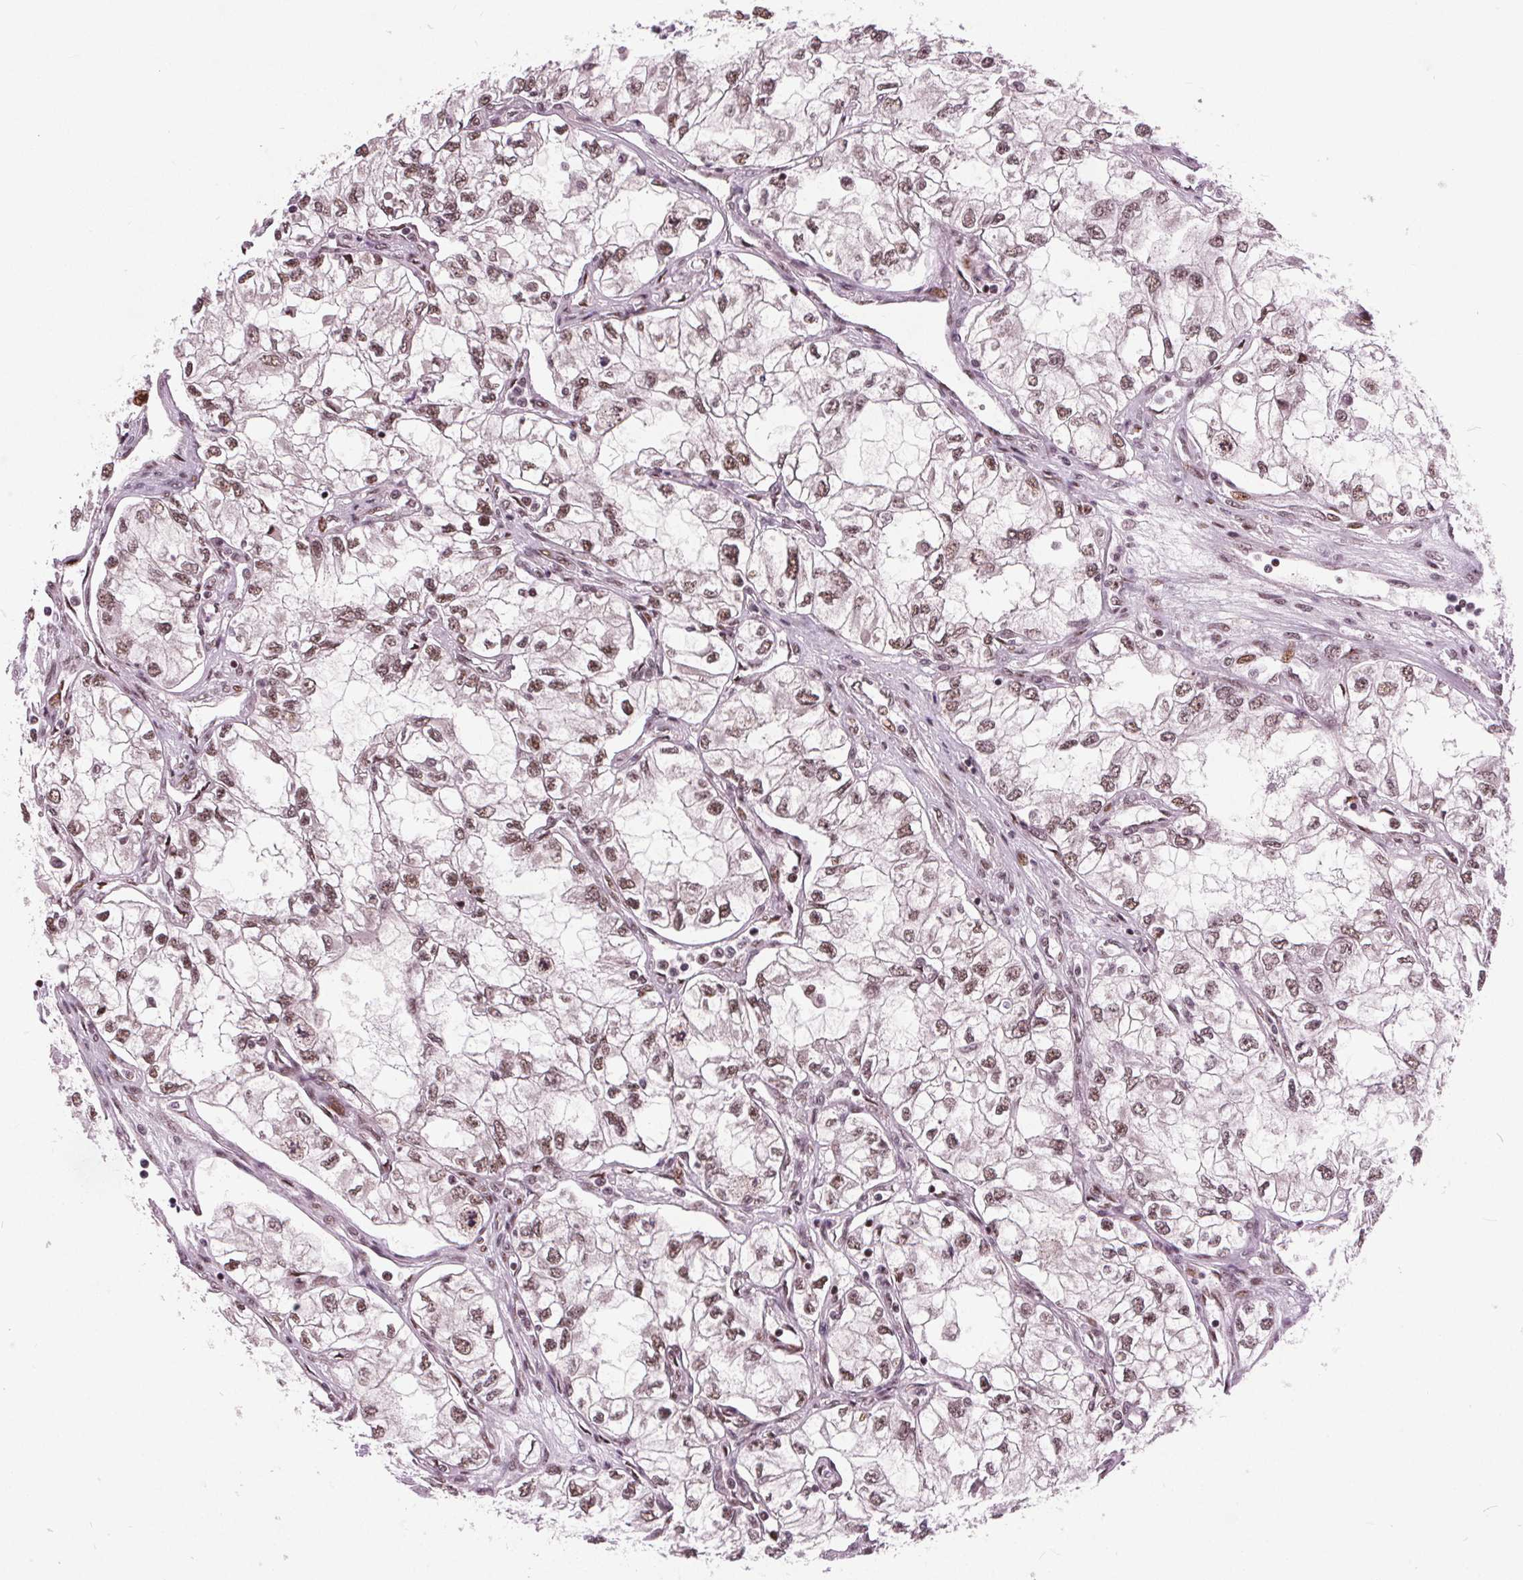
{"staining": {"intensity": "moderate", "quantity": ">75%", "location": "nuclear"}, "tissue": "renal cancer", "cell_type": "Tumor cells", "image_type": "cancer", "snomed": [{"axis": "morphology", "description": "Adenocarcinoma, NOS"}, {"axis": "topography", "description": "Kidney"}], "caption": "Protein analysis of adenocarcinoma (renal) tissue demonstrates moderate nuclear staining in approximately >75% of tumor cells.", "gene": "TTC34", "patient": {"sex": "female", "age": 59}}